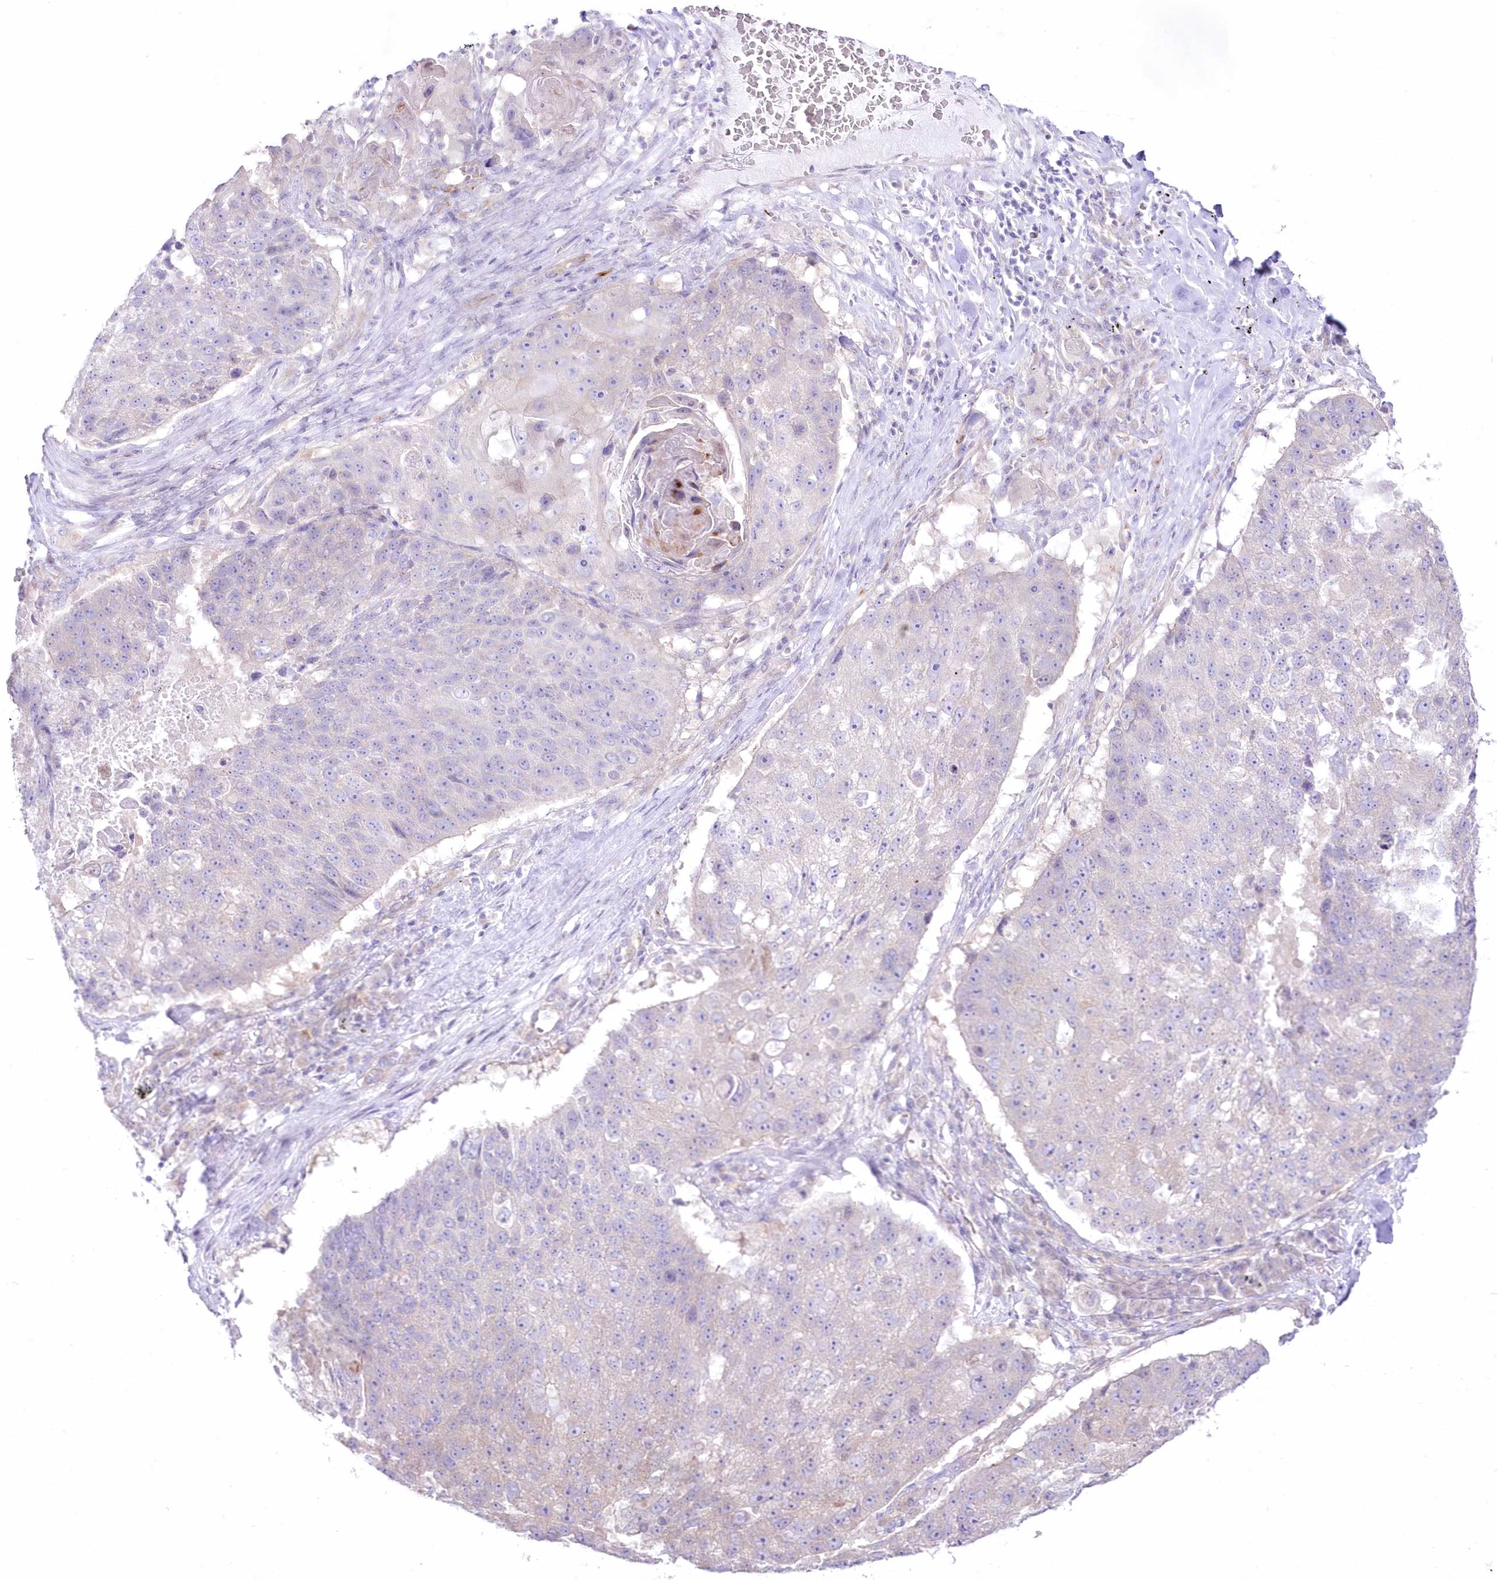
{"staining": {"intensity": "negative", "quantity": "none", "location": "none"}, "tissue": "lung cancer", "cell_type": "Tumor cells", "image_type": "cancer", "snomed": [{"axis": "morphology", "description": "Squamous cell carcinoma, NOS"}, {"axis": "topography", "description": "Lung"}], "caption": "Micrograph shows no protein positivity in tumor cells of lung cancer tissue.", "gene": "ZNF843", "patient": {"sex": "male", "age": 61}}